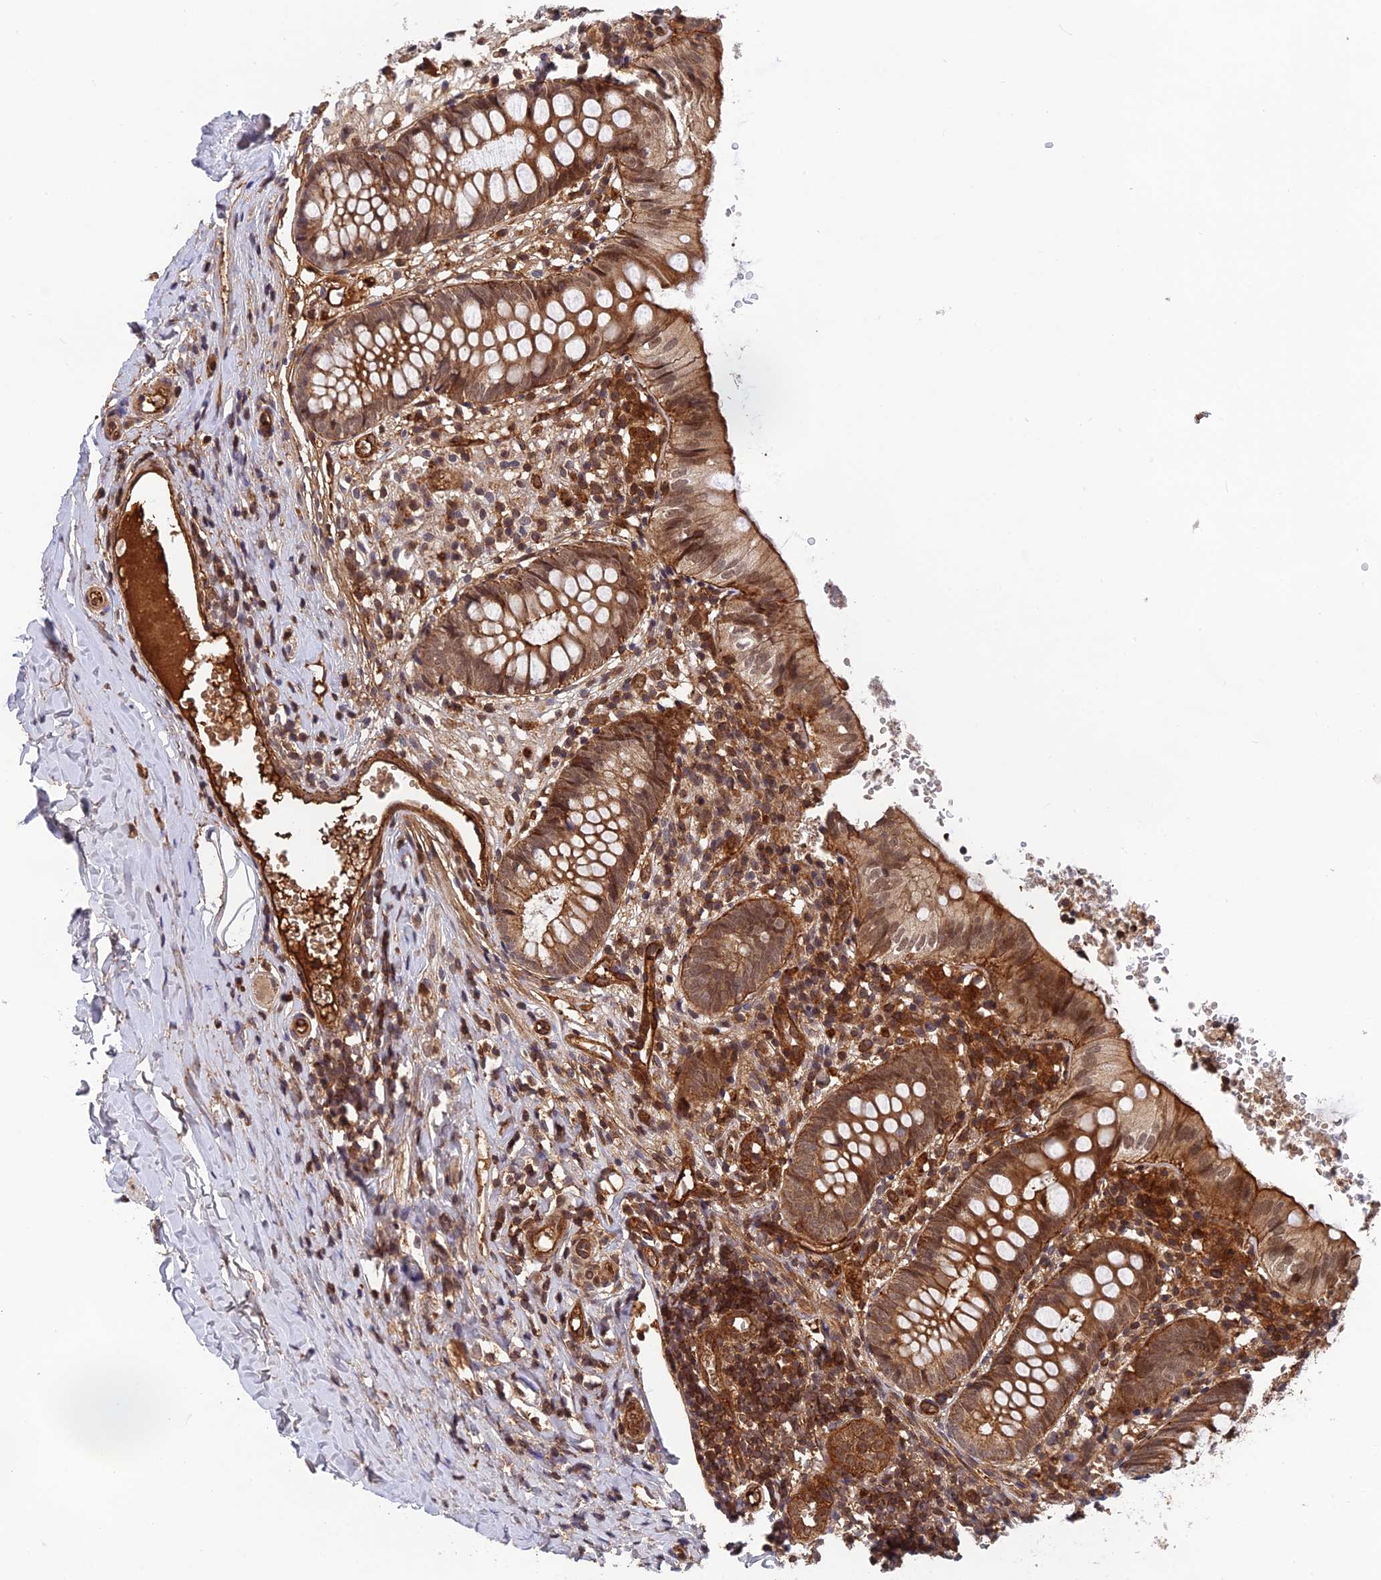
{"staining": {"intensity": "moderate", "quantity": ">75%", "location": "cytoplasmic/membranous"}, "tissue": "appendix", "cell_type": "Glandular cells", "image_type": "normal", "snomed": [{"axis": "morphology", "description": "Normal tissue, NOS"}, {"axis": "topography", "description": "Appendix"}], "caption": "Immunohistochemistry (DAB) staining of benign appendix reveals moderate cytoplasmic/membranous protein expression in approximately >75% of glandular cells. (brown staining indicates protein expression, while blue staining denotes nuclei).", "gene": "OSBPL1A", "patient": {"sex": "male", "age": 8}}